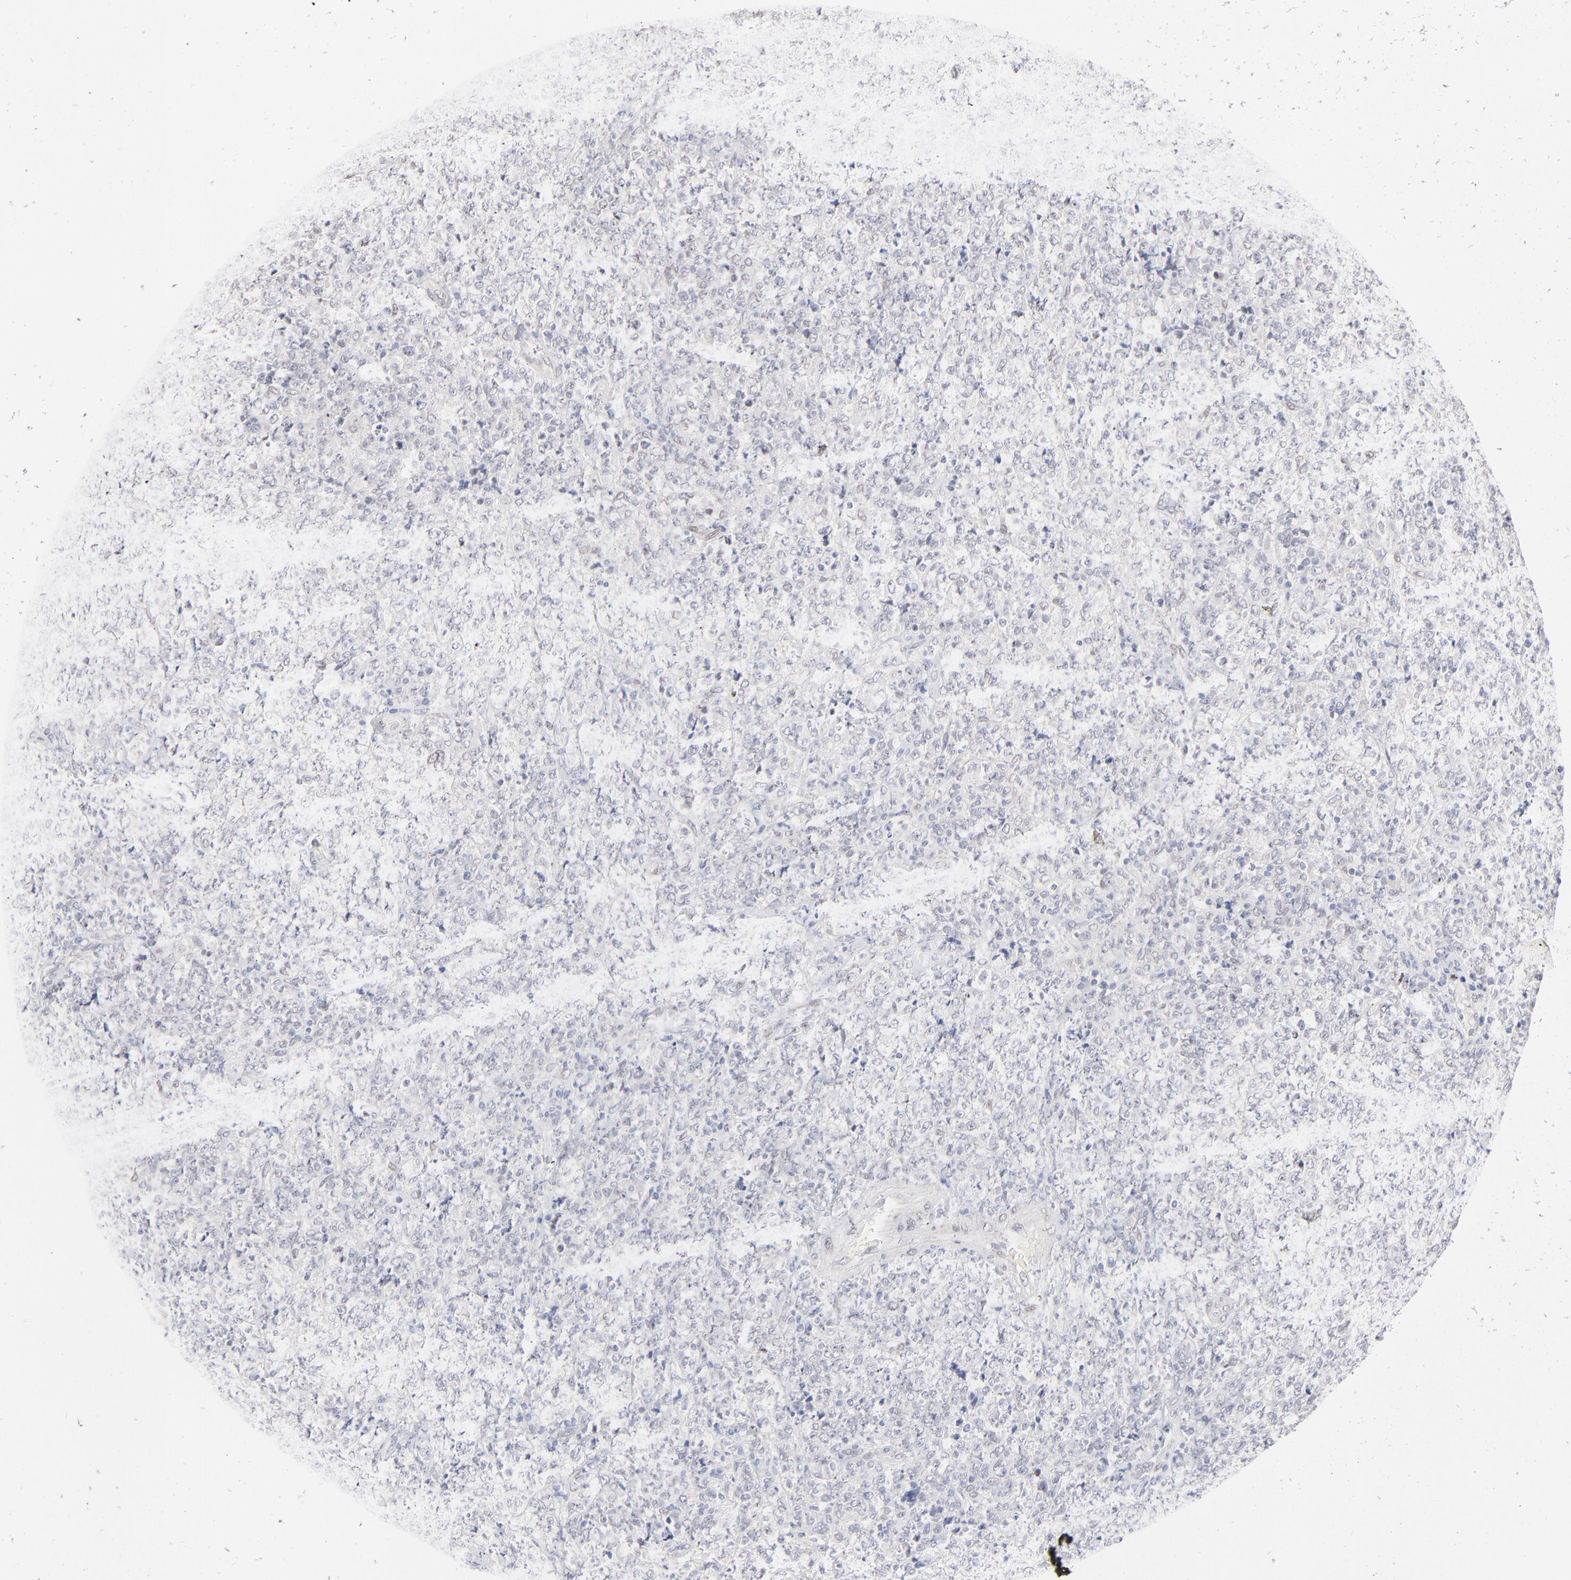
{"staining": {"intensity": "negative", "quantity": "none", "location": "none"}, "tissue": "lymphoma", "cell_type": "Tumor cells", "image_type": "cancer", "snomed": [{"axis": "morphology", "description": "Malignant lymphoma, non-Hodgkin's type, High grade"}, {"axis": "topography", "description": "Tonsil"}], "caption": "Immunohistochemistry (IHC) micrograph of neoplastic tissue: human lymphoma stained with DAB demonstrates no significant protein staining in tumor cells. (Brightfield microscopy of DAB (3,3'-diaminobenzidine) immunohistochemistry (IHC) at high magnification).", "gene": "RBM3", "patient": {"sex": "female", "age": 36}}